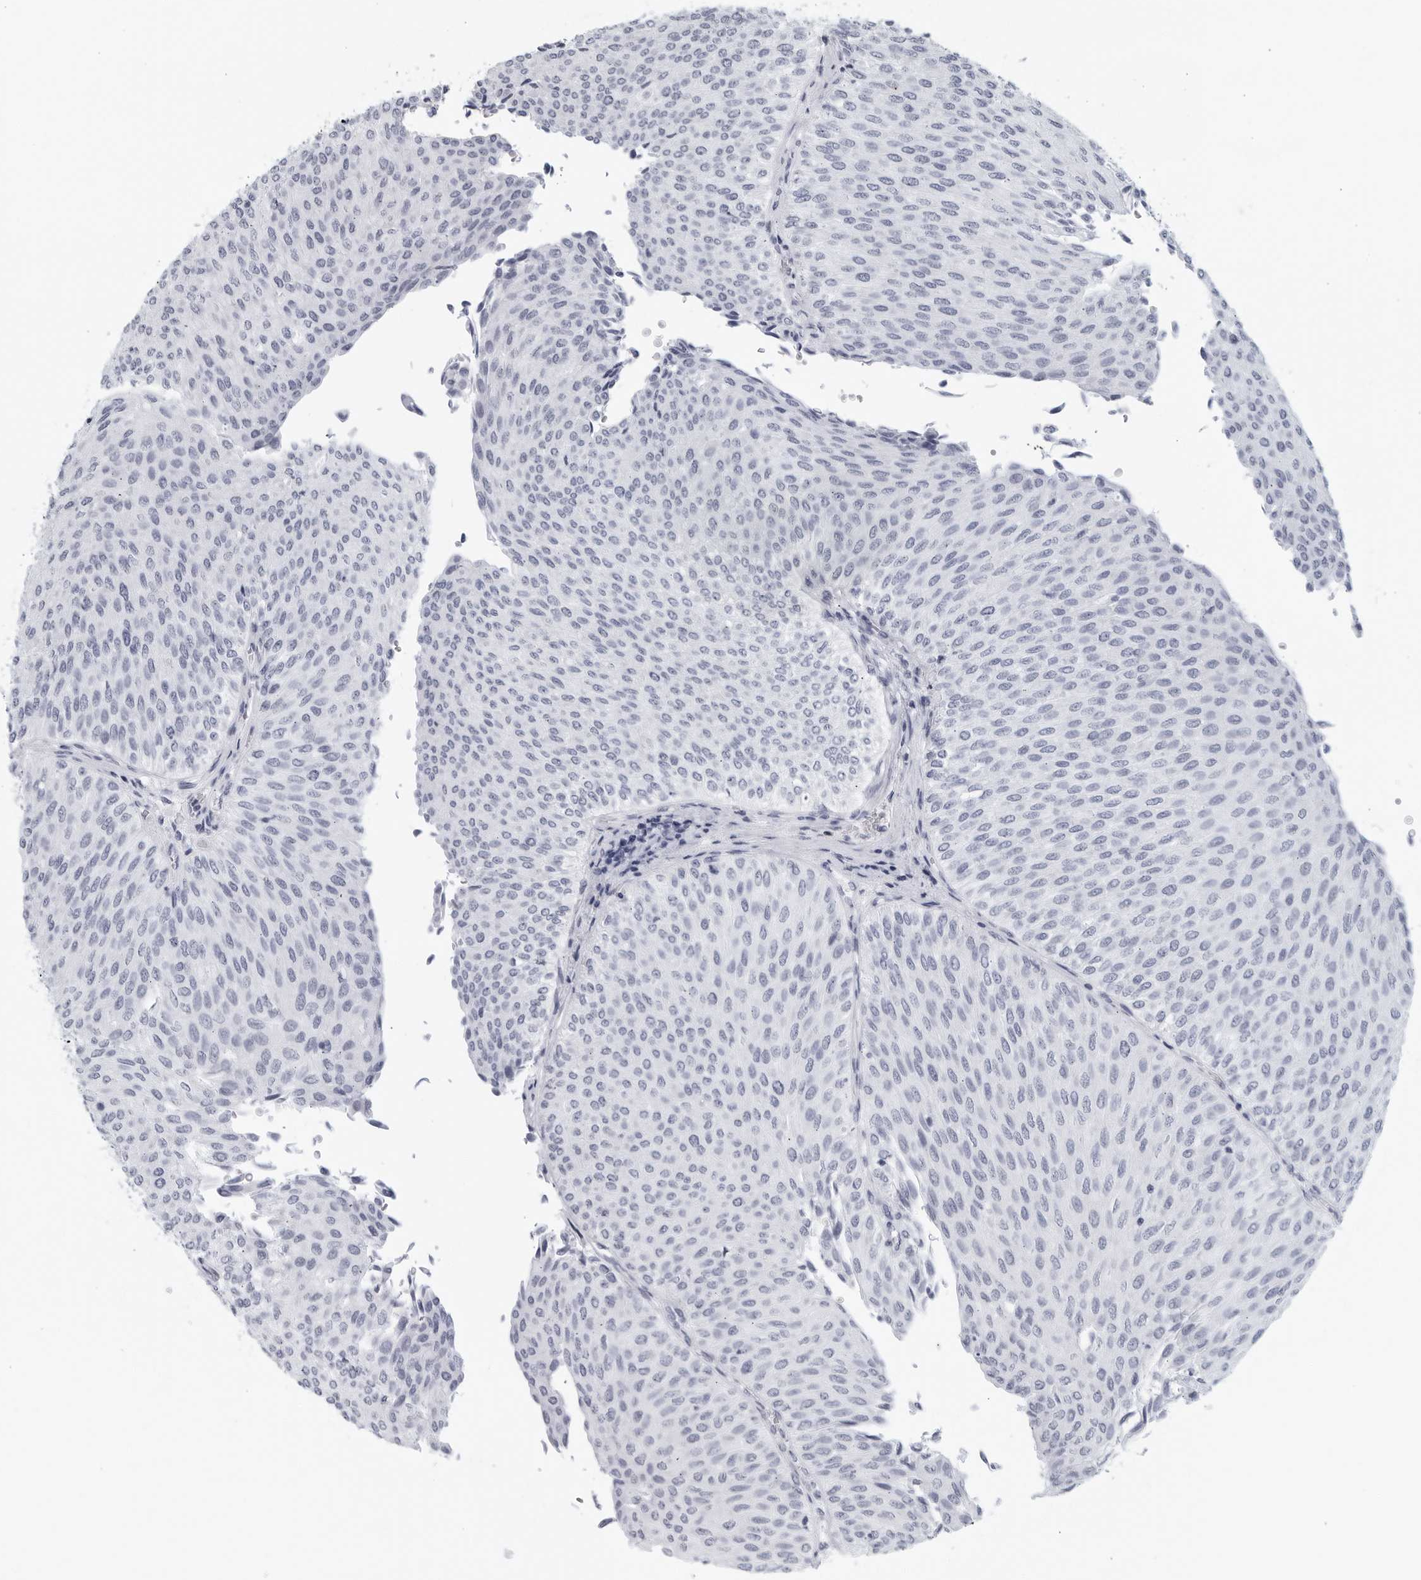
{"staining": {"intensity": "negative", "quantity": "none", "location": "none"}, "tissue": "urothelial cancer", "cell_type": "Tumor cells", "image_type": "cancer", "snomed": [{"axis": "morphology", "description": "Urothelial carcinoma, Low grade"}, {"axis": "topography", "description": "Urinary bladder"}], "caption": "Tumor cells are negative for protein expression in human urothelial carcinoma (low-grade). The staining is performed using DAB (3,3'-diaminobenzidine) brown chromogen with nuclei counter-stained in using hematoxylin.", "gene": "KLK7", "patient": {"sex": "male", "age": 78}}